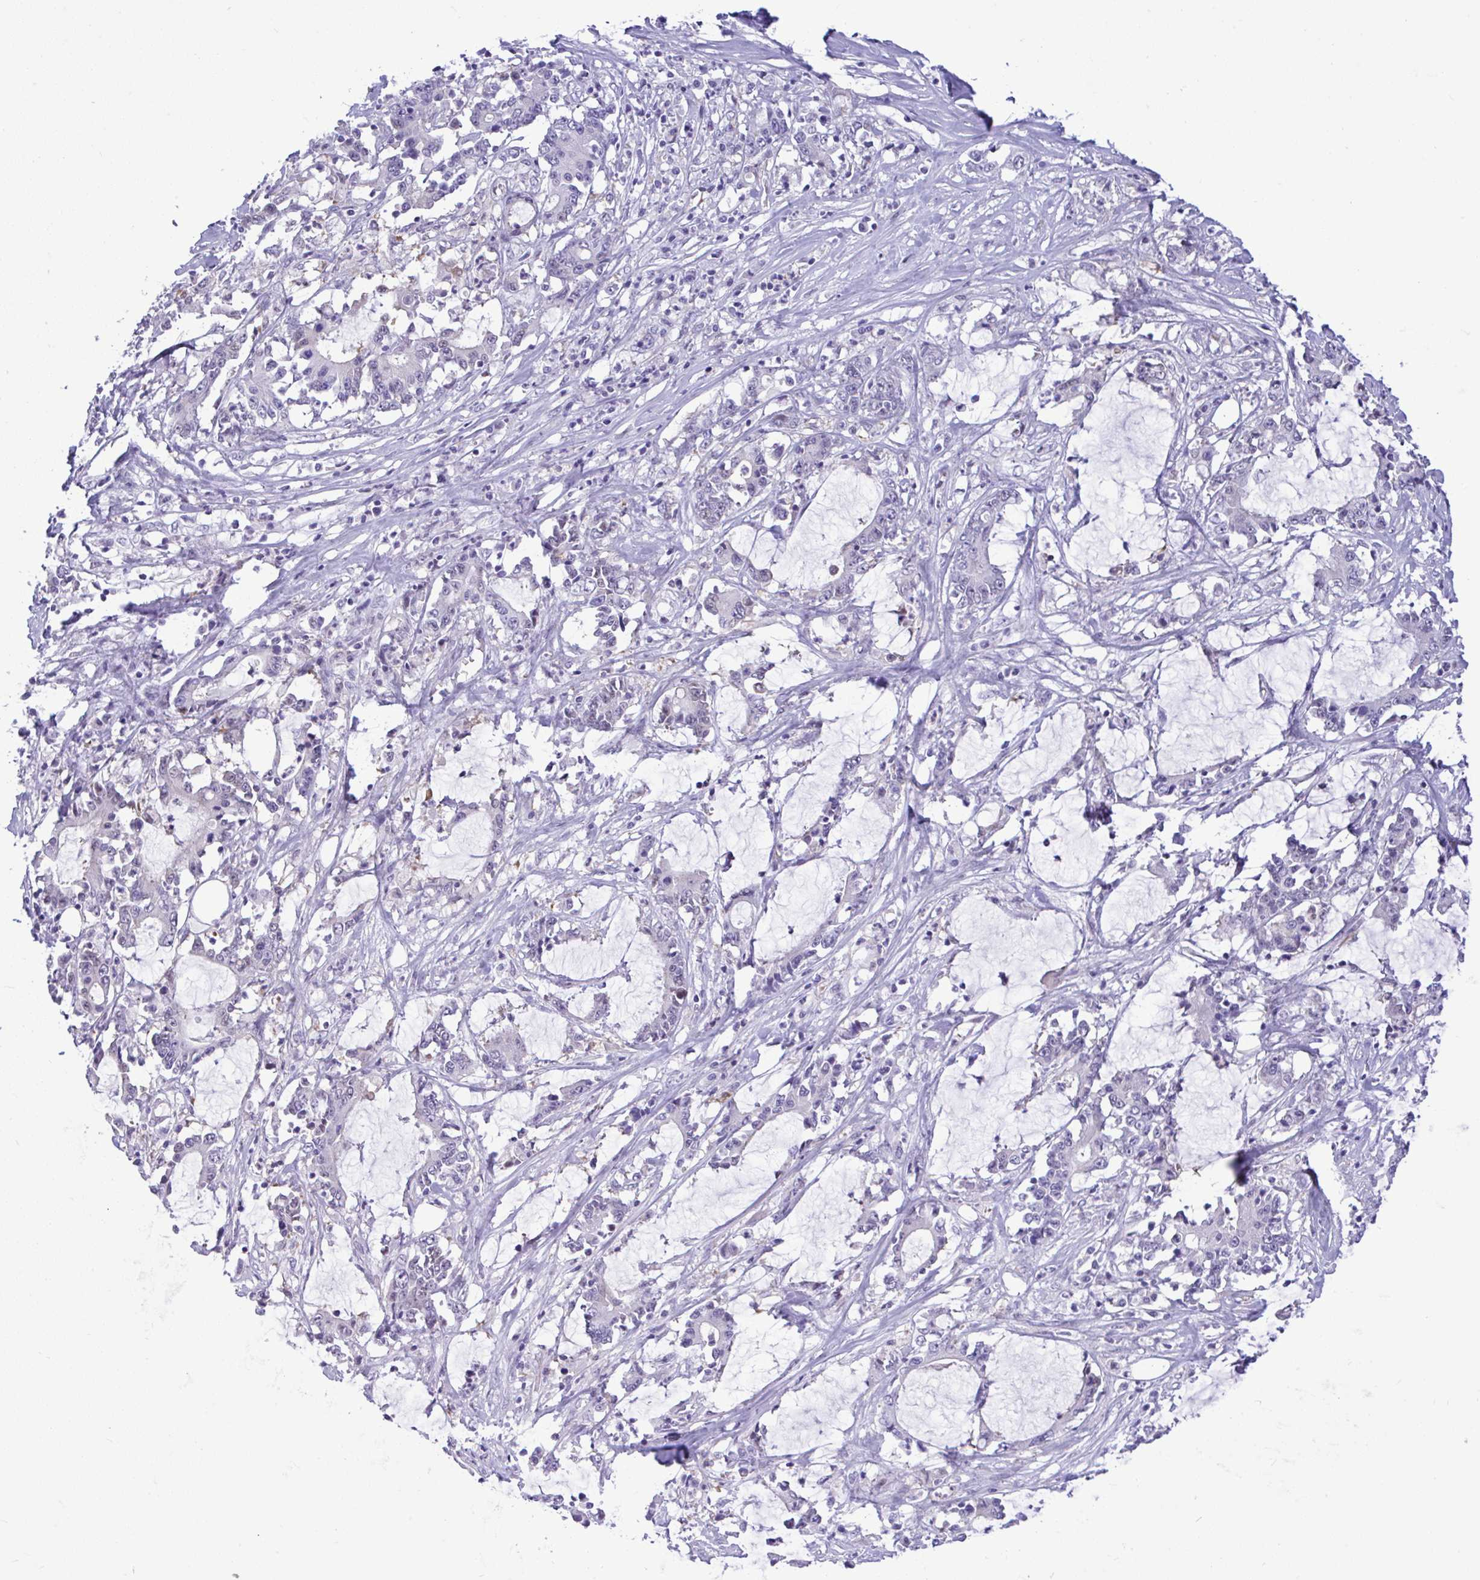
{"staining": {"intensity": "negative", "quantity": "none", "location": "none"}, "tissue": "stomach cancer", "cell_type": "Tumor cells", "image_type": "cancer", "snomed": [{"axis": "morphology", "description": "Adenocarcinoma, NOS"}, {"axis": "topography", "description": "Stomach, upper"}], "caption": "Tumor cells show no significant protein positivity in stomach cancer (adenocarcinoma).", "gene": "ZNF485", "patient": {"sex": "male", "age": 68}}